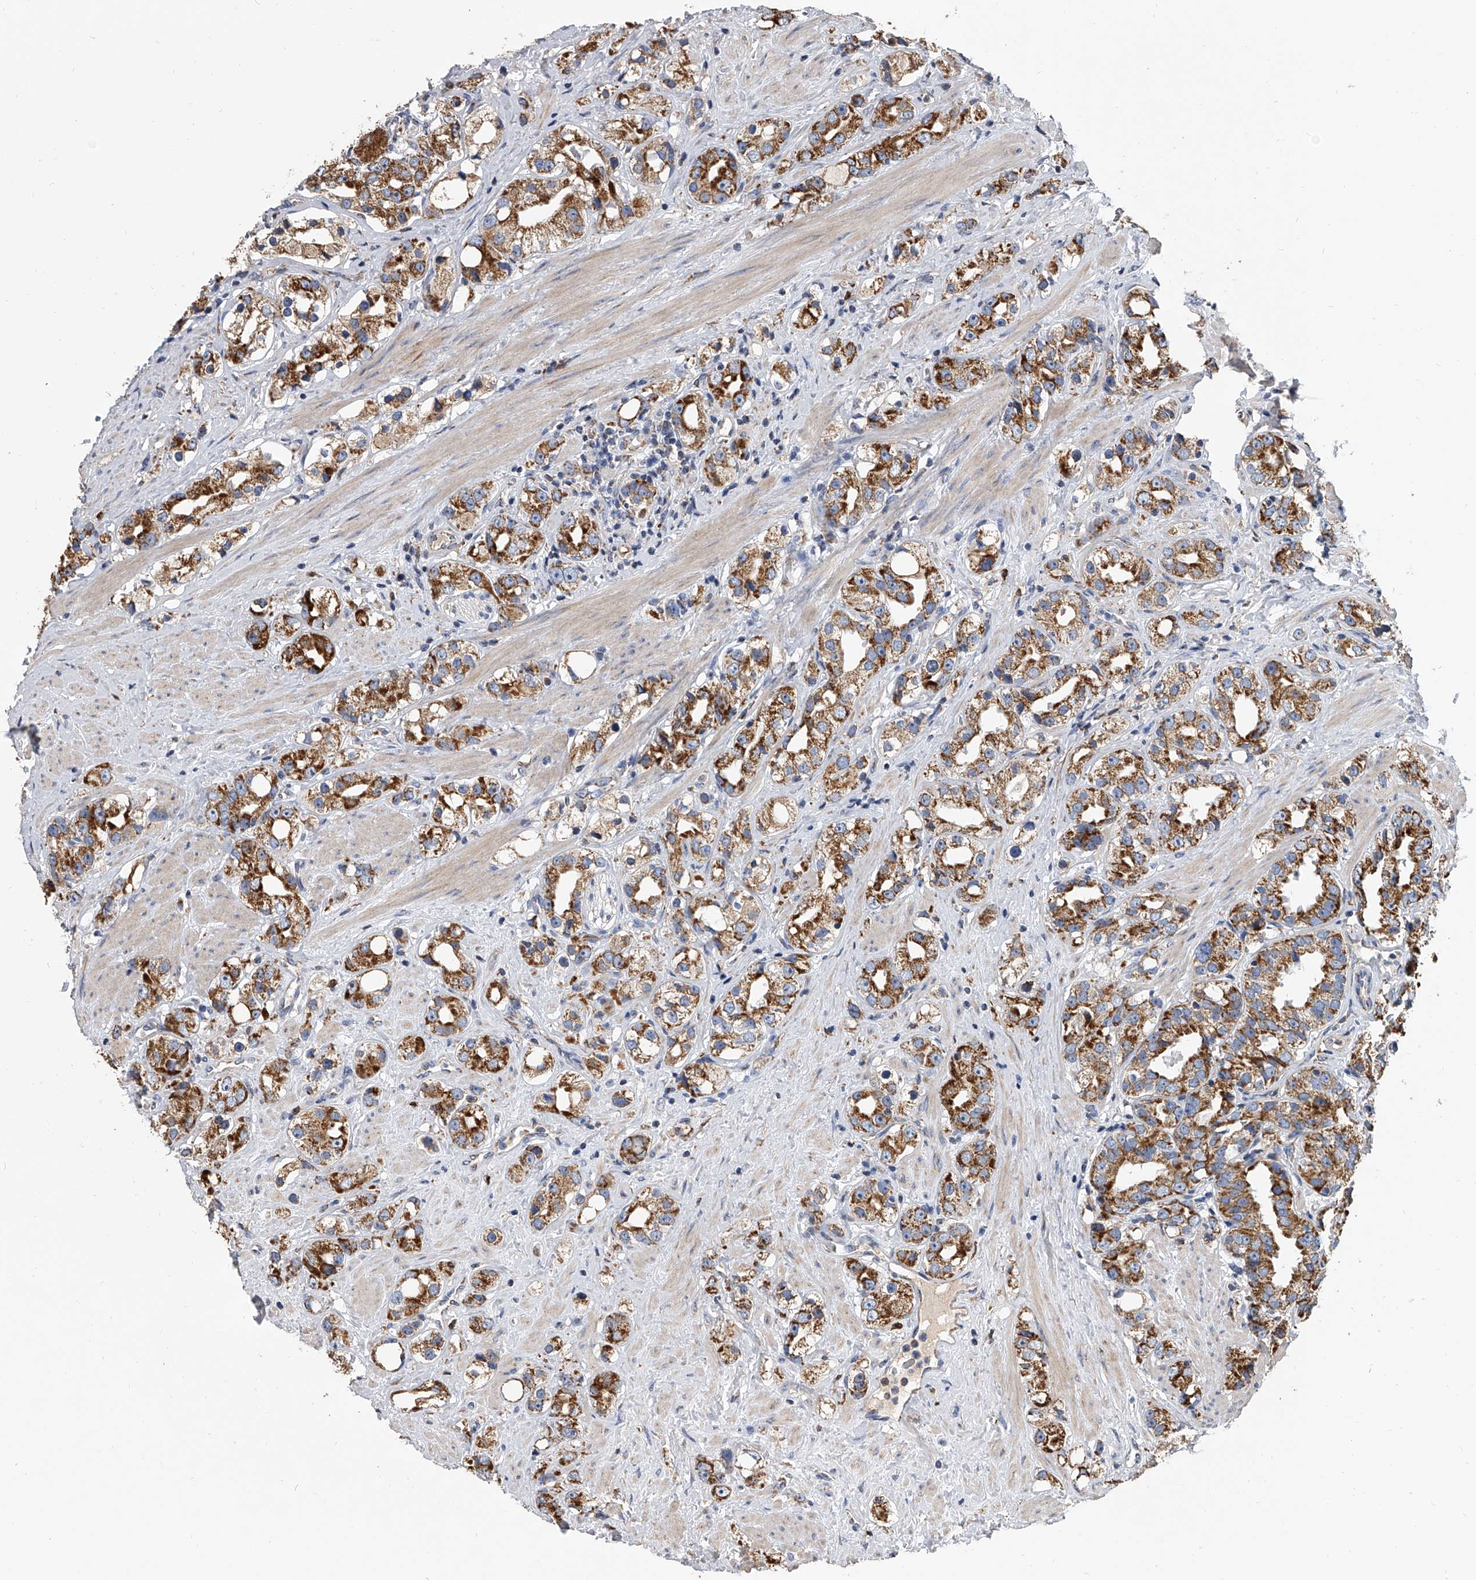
{"staining": {"intensity": "strong", "quantity": ">75%", "location": "cytoplasmic/membranous"}, "tissue": "prostate cancer", "cell_type": "Tumor cells", "image_type": "cancer", "snomed": [{"axis": "morphology", "description": "Adenocarcinoma, NOS"}, {"axis": "topography", "description": "Prostate"}], "caption": "This histopathology image reveals immunohistochemistry staining of prostate cancer (adenocarcinoma), with high strong cytoplasmic/membranous expression in approximately >75% of tumor cells.", "gene": "MRPL28", "patient": {"sex": "male", "age": 79}}